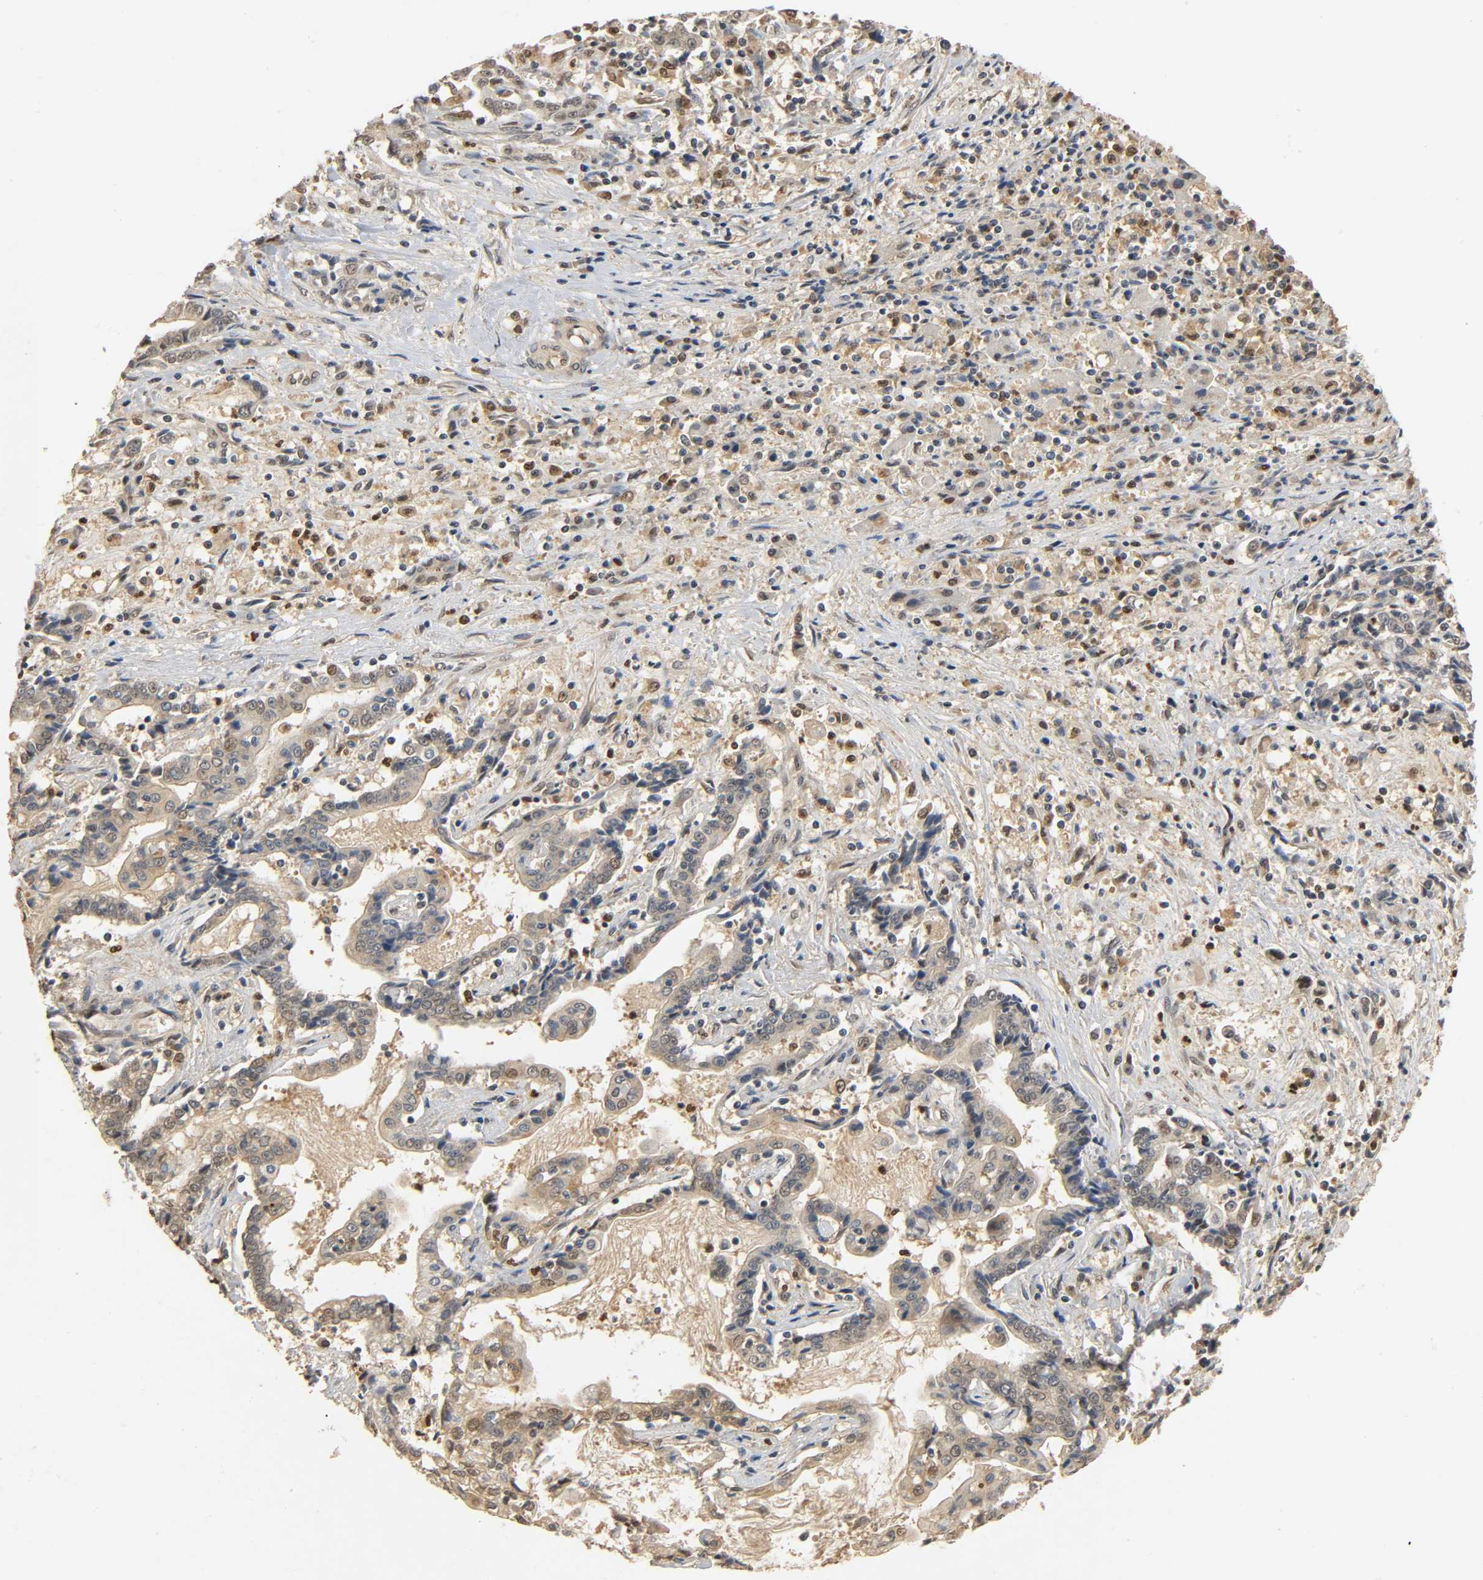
{"staining": {"intensity": "weak", "quantity": ">75%", "location": "cytoplasmic/membranous,nuclear"}, "tissue": "liver cancer", "cell_type": "Tumor cells", "image_type": "cancer", "snomed": [{"axis": "morphology", "description": "Cholangiocarcinoma"}, {"axis": "topography", "description": "Liver"}], "caption": "About >75% of tumor cells in liver cholangiocarcinoma show weak cytoplasmic/membranous and nuclear protein expression as visualized by brown immunohistochemical staining.", "gene": "ZFPM2", "patient": {"sex": "male", "age": 57}}